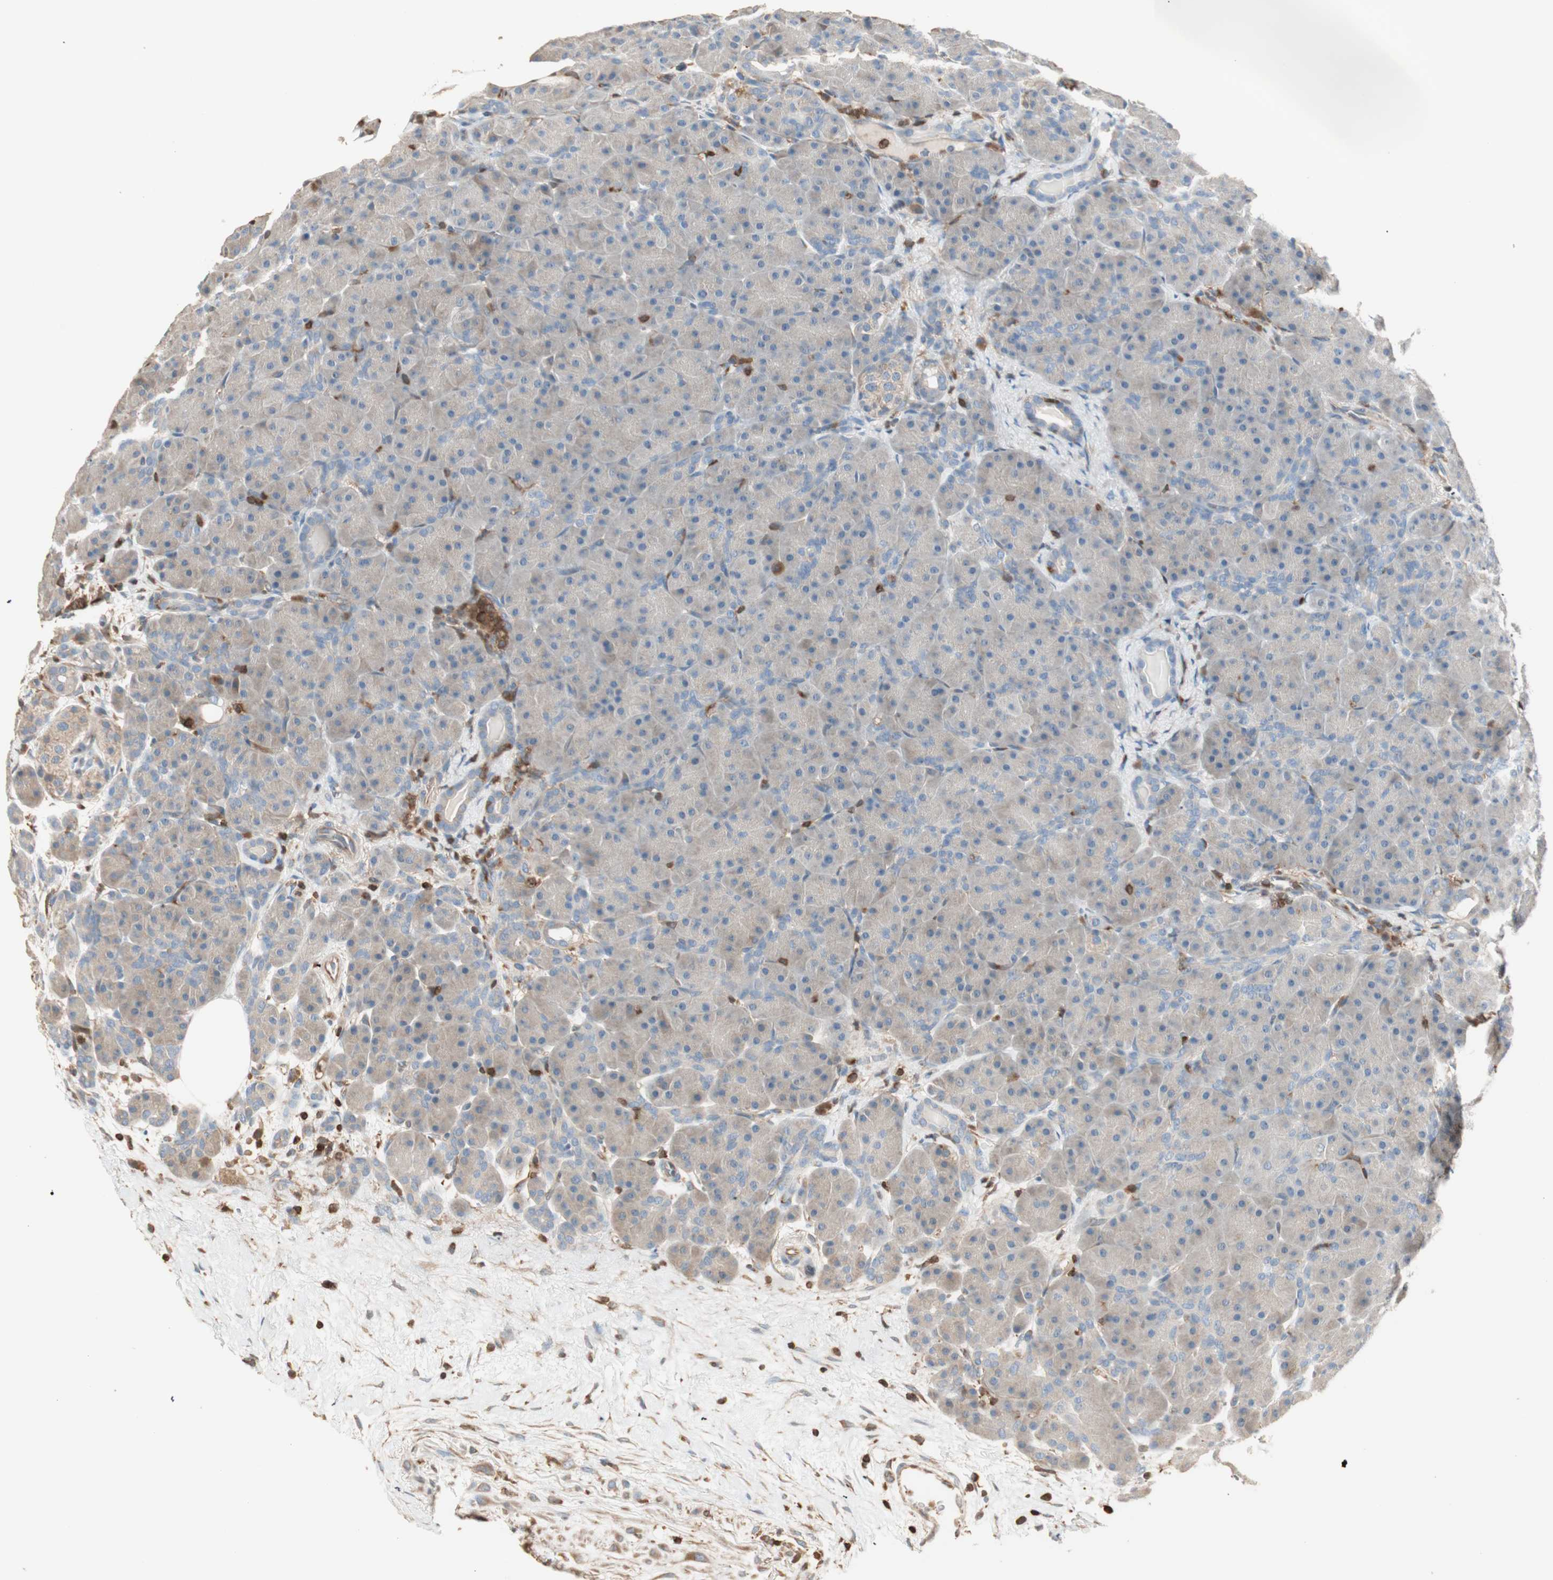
{"staining": {"intensity": "weak", "quantity": "25%-75%", "location": "cytoplasmic/membranous"}, "tissue": "pancreas", "cell_type": "Exocrine glandular cells", "image_type": "normal", "snomed": [{"axis": "morphology", "description": "Normal tissue, NOS"}, {"axis": "topography", "description": "Pancreas"}], "caption": "A photomicrograph showing weak cytoplasmic/membranous positivity in approximately 25%-75% of exocrine glandular cells in unremarkable pancreas, as visualized by brown immunohistochemical staining.", "gene": "CRLF3", "patient": {"sex": "male", "age": 66}}